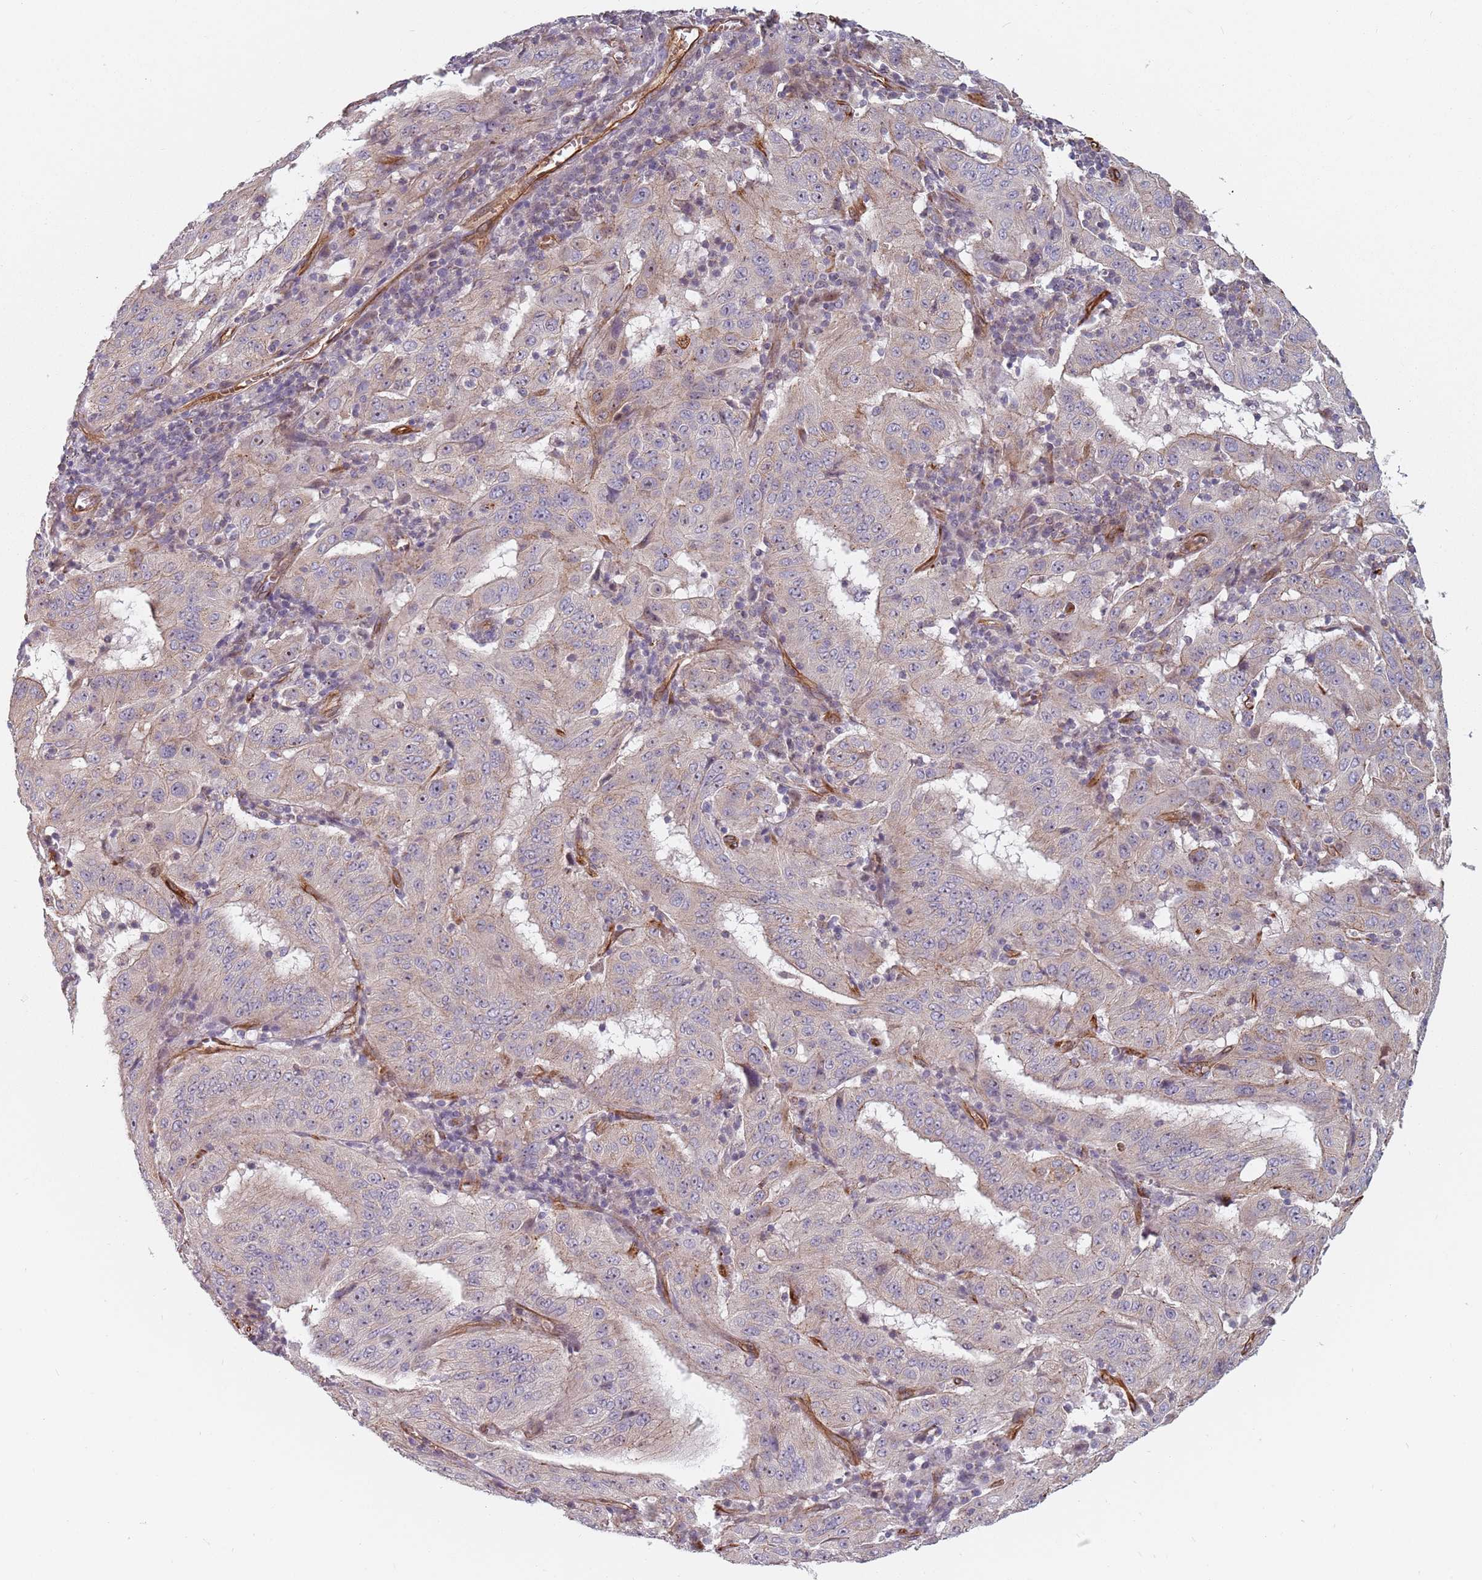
{"staining": {"intensity": "weak", "quantity": "<25%", "location": "cytoplasmic/membranous"}, "tissue": "pancreatic cancer", "cell_type": "Tumor cells", "image_type": "cancer", "snomed": [{"axis": "morphology", "description": "Adenocarcinoma, NOS"}, {"axis": "topography", "description": "Pancreas"}], "caption": "Immunohistochemistry of human adenocarcinoma (pancreatic) shows no positivity in tumor cells.", "gene": "GAS2L3", "patient": {"sex": "male", "age": 63}}